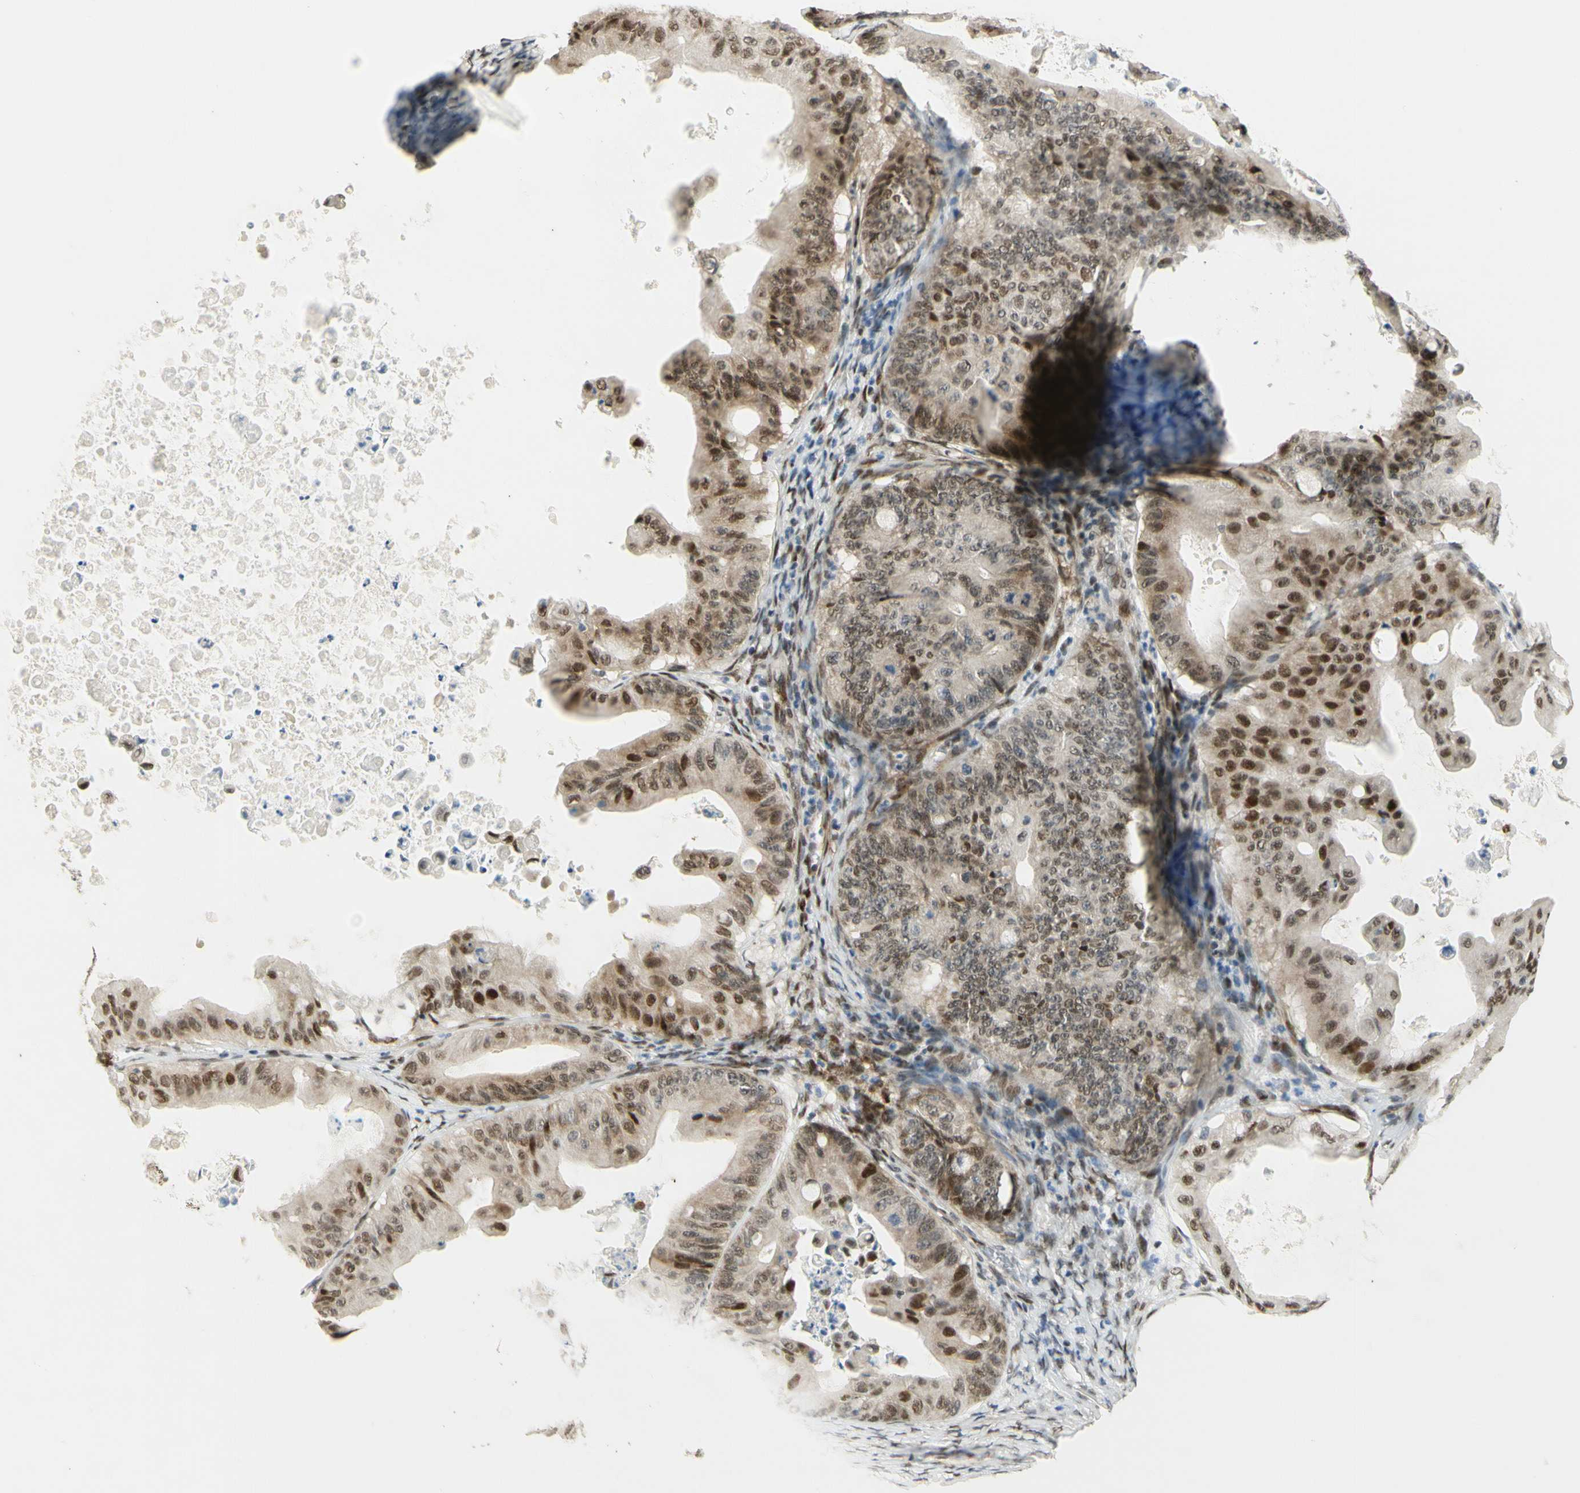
{"staining": {"intensity": "moderate", "quantity": ">75%", "location": "cytoplasmic/membranous,nuclear"}, "tissue": "ovarian cancer", "cell_type": "Tumor cells", "image_type": "cancer", "snomed": [{"axis": "morphology", "description": "Cystadenocarcinoma, mucinous, NOS"}, {"axis": "topography", "description": "Ovary"}], "caption": "There is medium levels of moderate cytoplasmic/membranous and nuclear expression in tumor cells of mucinous cystadenocarcinoma (ovarian), as demonstrated by immunohistochemical staining (brown color).", "gene": "DDX1", "patient": {"sex": "female", "age": 37}}